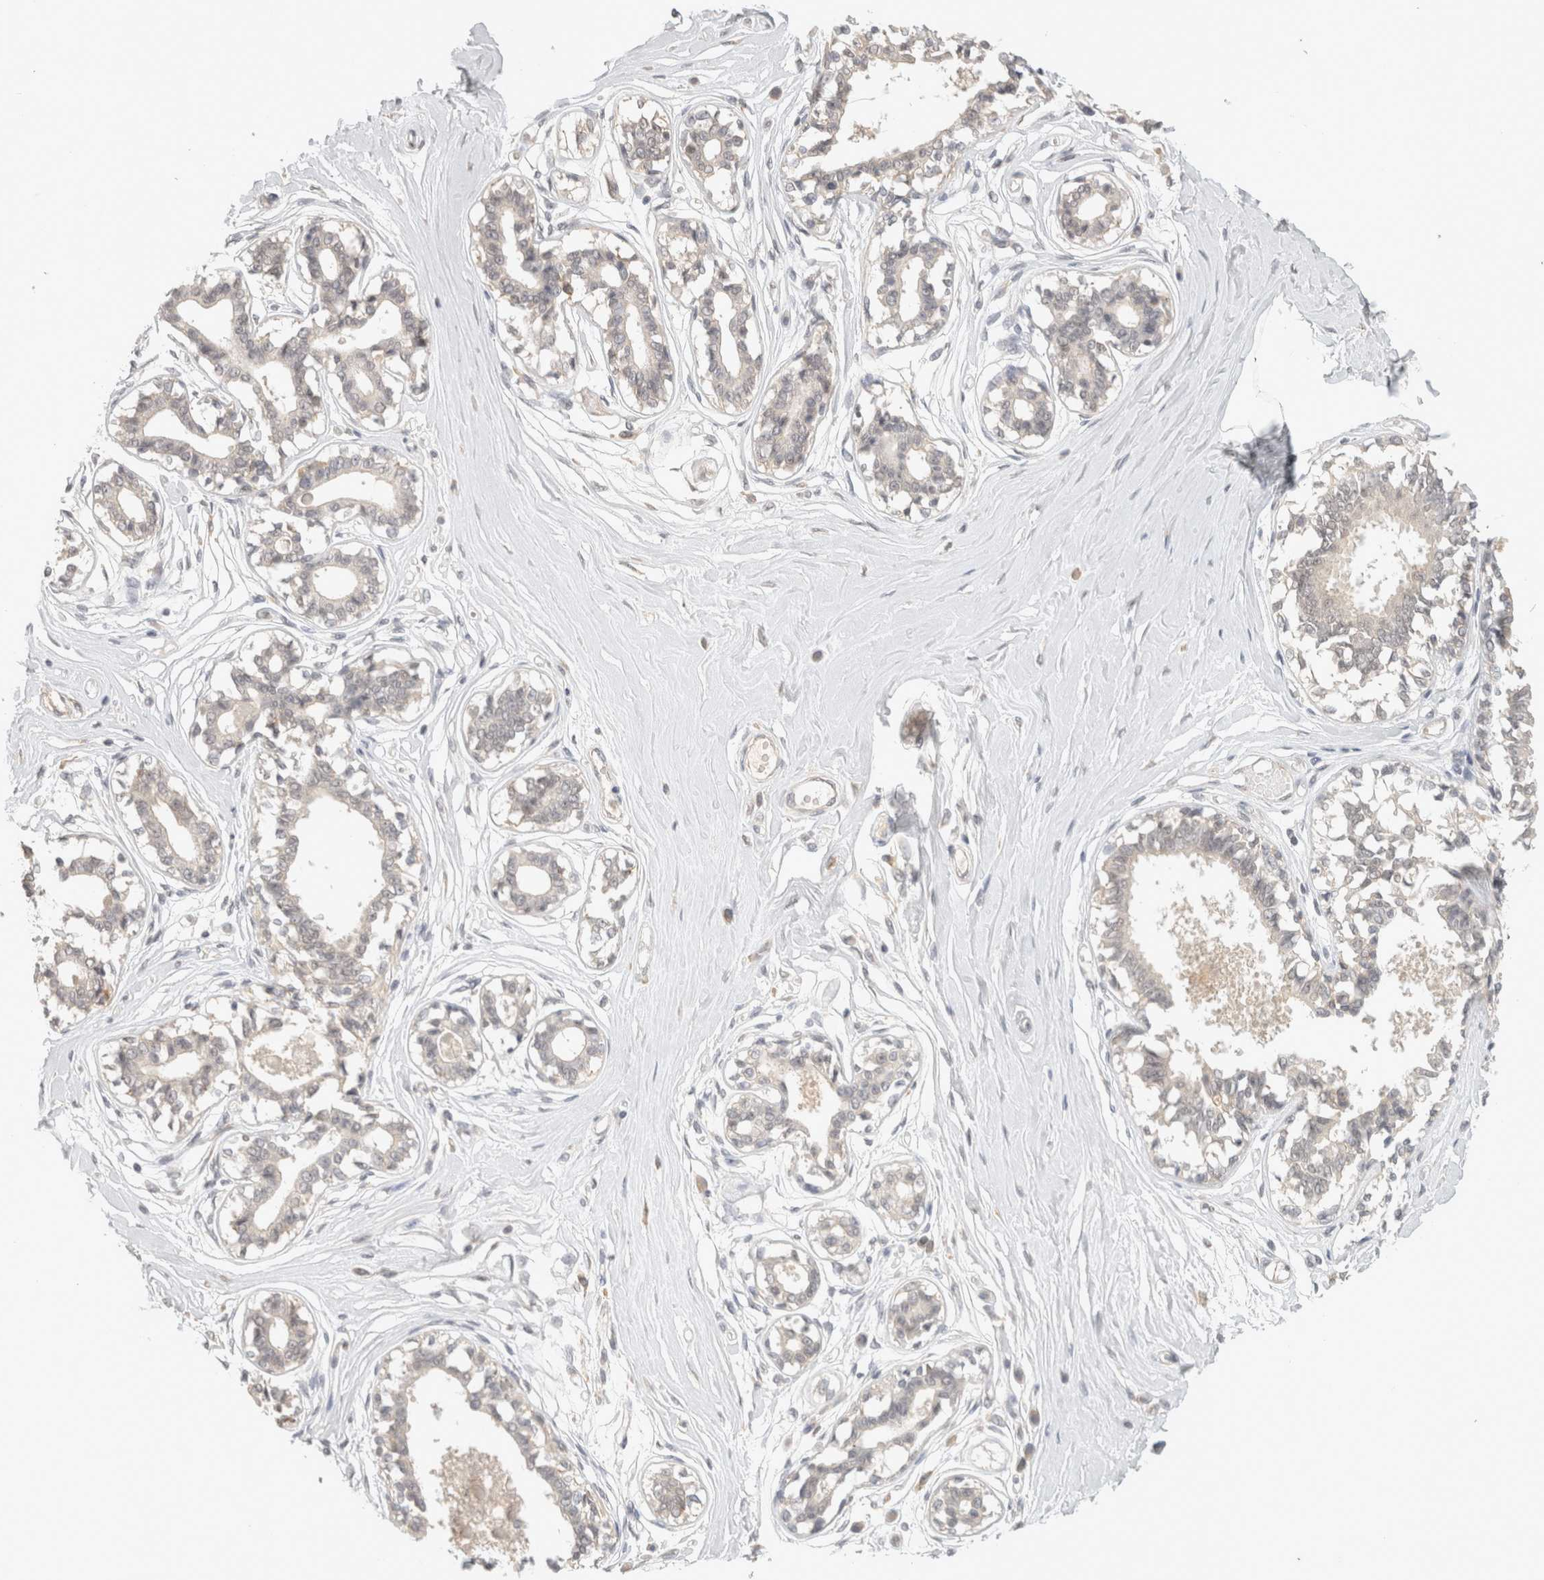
{"staining": {"intensity": "weak", "quantity": "<25%", "location": "cytoplasmic/membranous"}, "tissue": "breast", "cell_type": "Adipocytes", "image_type": "normal", "snomed": [{"axis": "morphology", "description": "Normal tissue, NOS"}, {"axis": "topography", "description": "Breast"}], "caption": "Breast stained for a protein using immunohistochemistry (IHC) demonstrates no expression adipocytes.", "gene": "HAVCR2", "patient": {"sex": "female", "age": 45}}